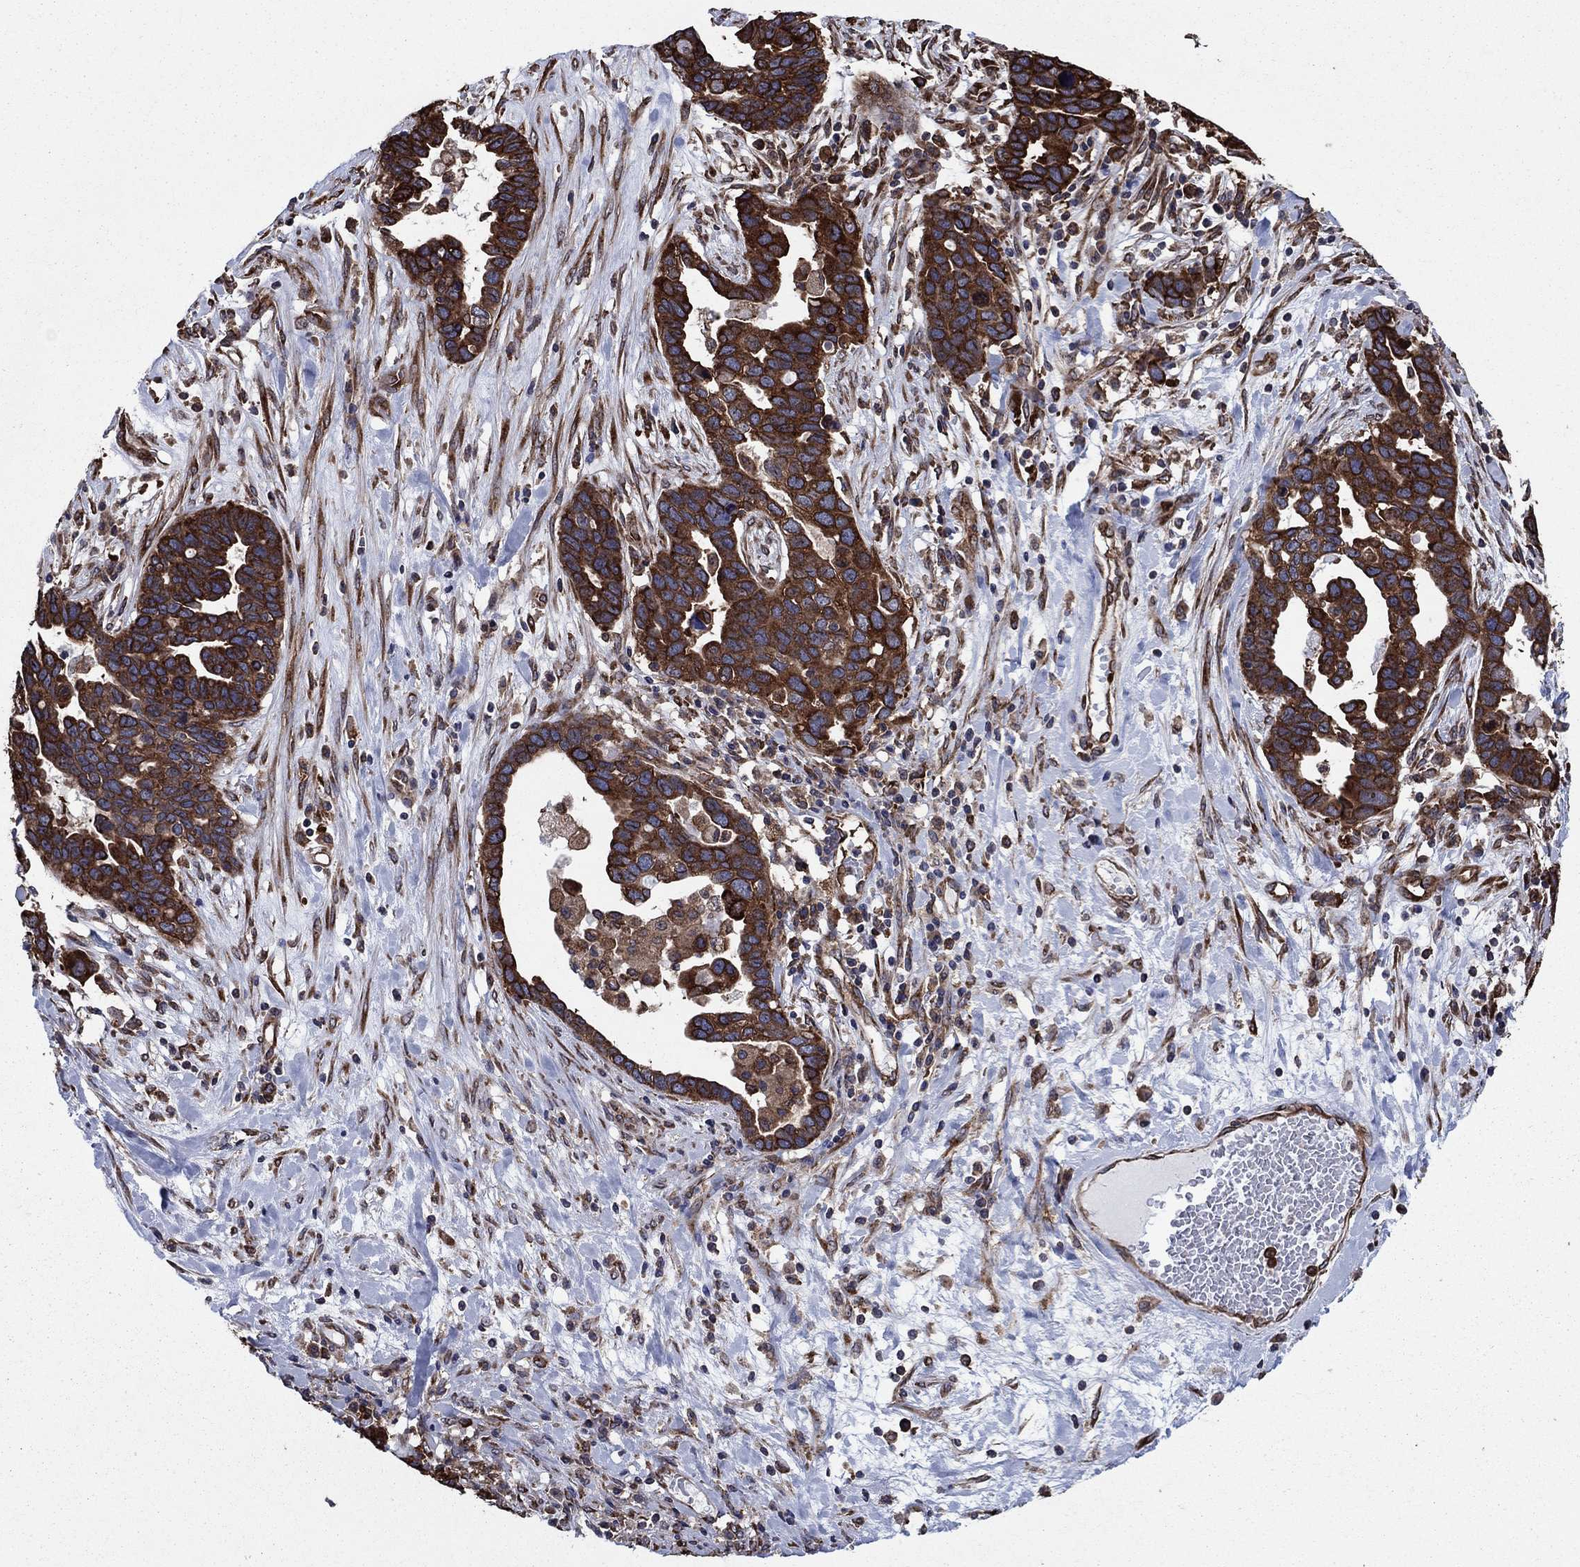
{"staining": {"intensity": "strong", "quantity": ">75%", "location": "cytoplasmic/membranous"}, "tissue": "ovarian cancer", "cell_type": "Tumor cells", "image_type": "cancer", "snomed": [{"axis": "morphology", "description": "Cystadenocarcinoma, serous, NOS"}, {"axis": "topography", "description": "Ovary"}], "caption": "This image exhibits ovarian cancer (serous cystadenocarcinoma) stained with immunohistochemistry (IHC) to label a protein in brown. The cytoplasmic/membranous of tumor cells show strong positivity for the protein. Nuclei are counter-stained blue.", "gene": "YBX1", "patient": {"sex": "female", "age": 54}}